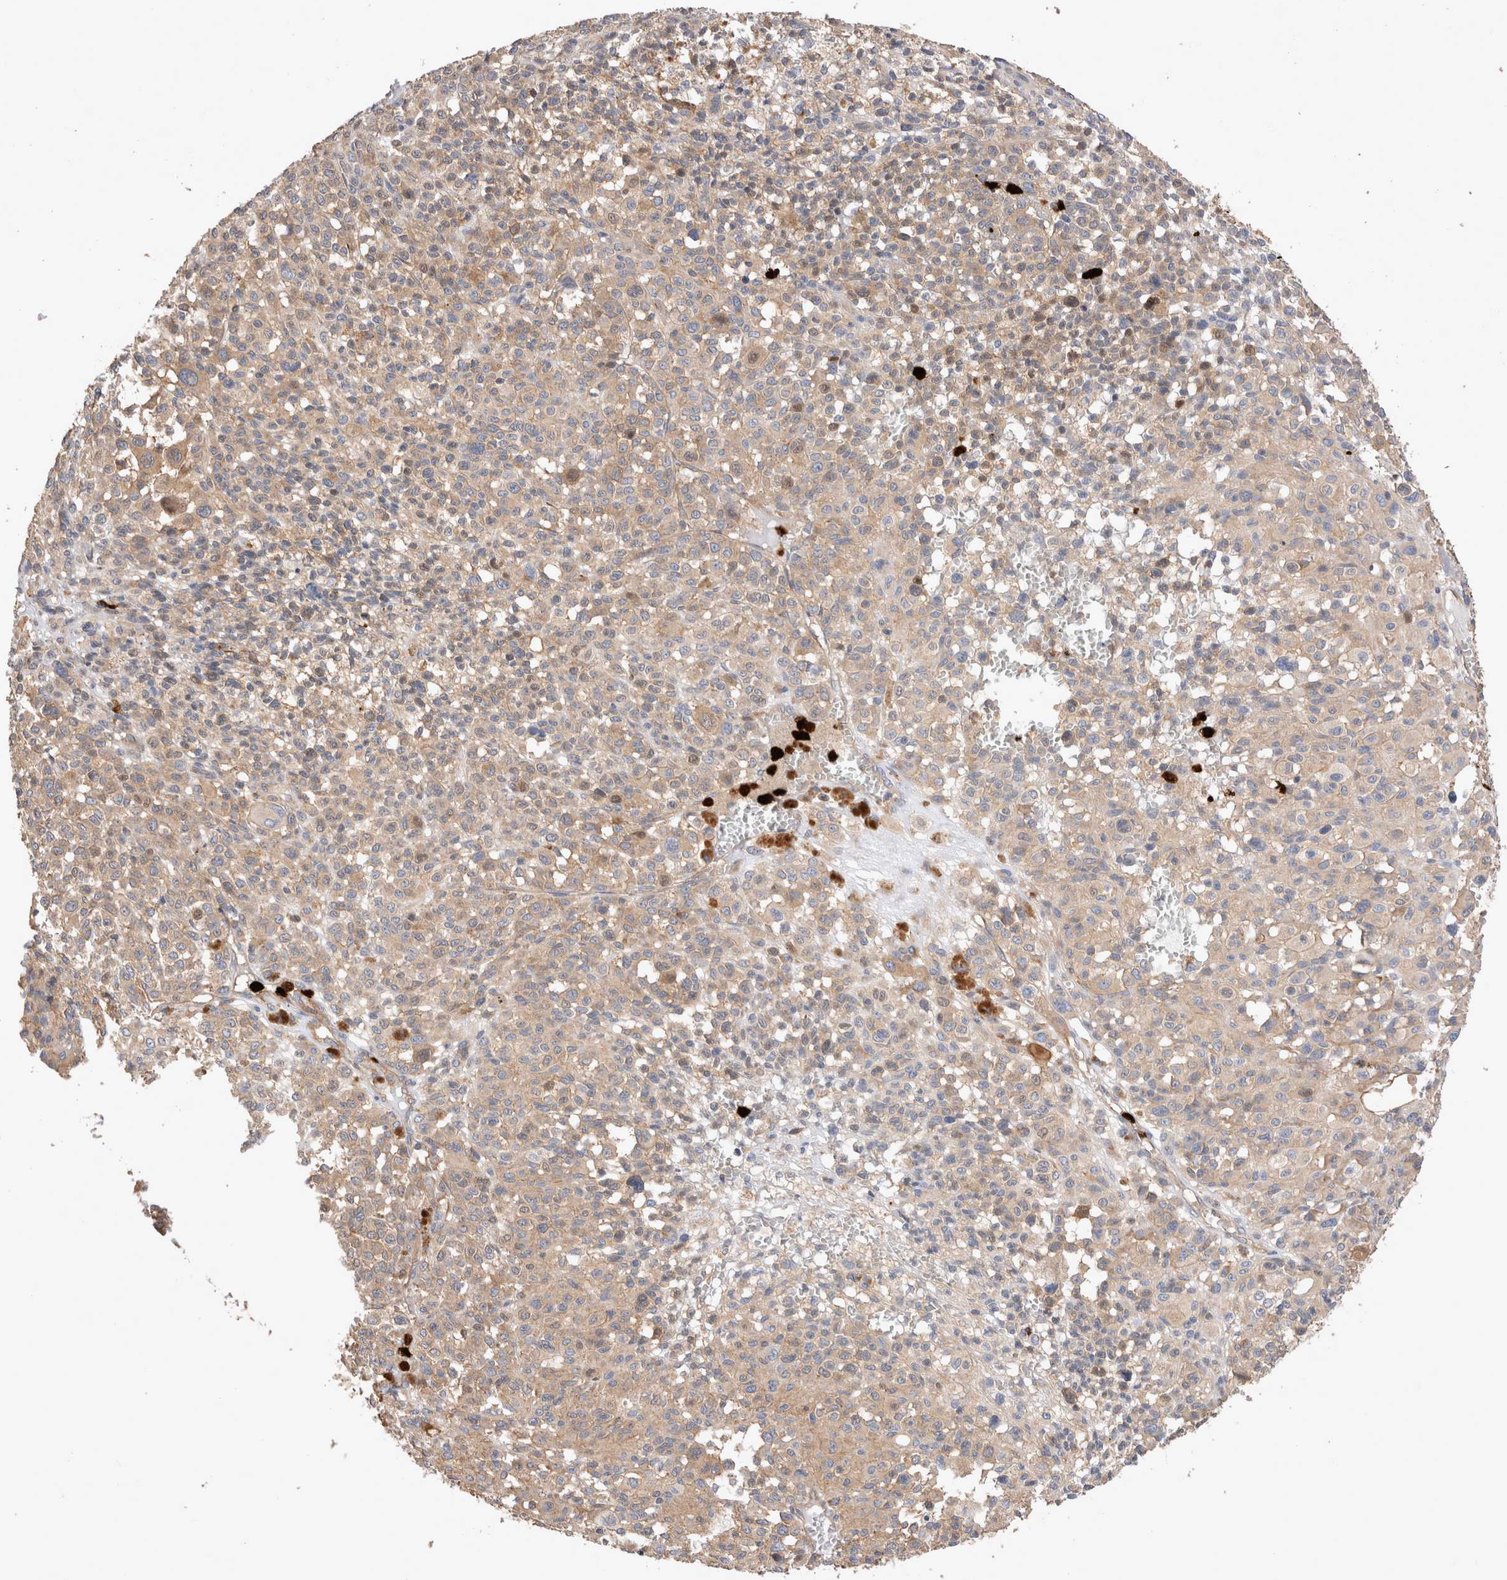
{"staining": {"intensity": "moderate", "quantity": ">75%", "location": "cytoplasmic/membranous"}, "tissue": "melanoma", "cell_type": "Tumor cells", "image_type": "cancer", "snomed": [{"axis": "morphology", "description": "Malignant melanoma, Metastatic site"}, {"axis": "topography", "description": "Skin"}], "caption": "A medium amount of moderate cytoplasmic/membranous expression is seen in about >75% of tumor cells in melanoma tissue.", "gene": "NXT2", "patient": {"sex": "female", "age": 74}}